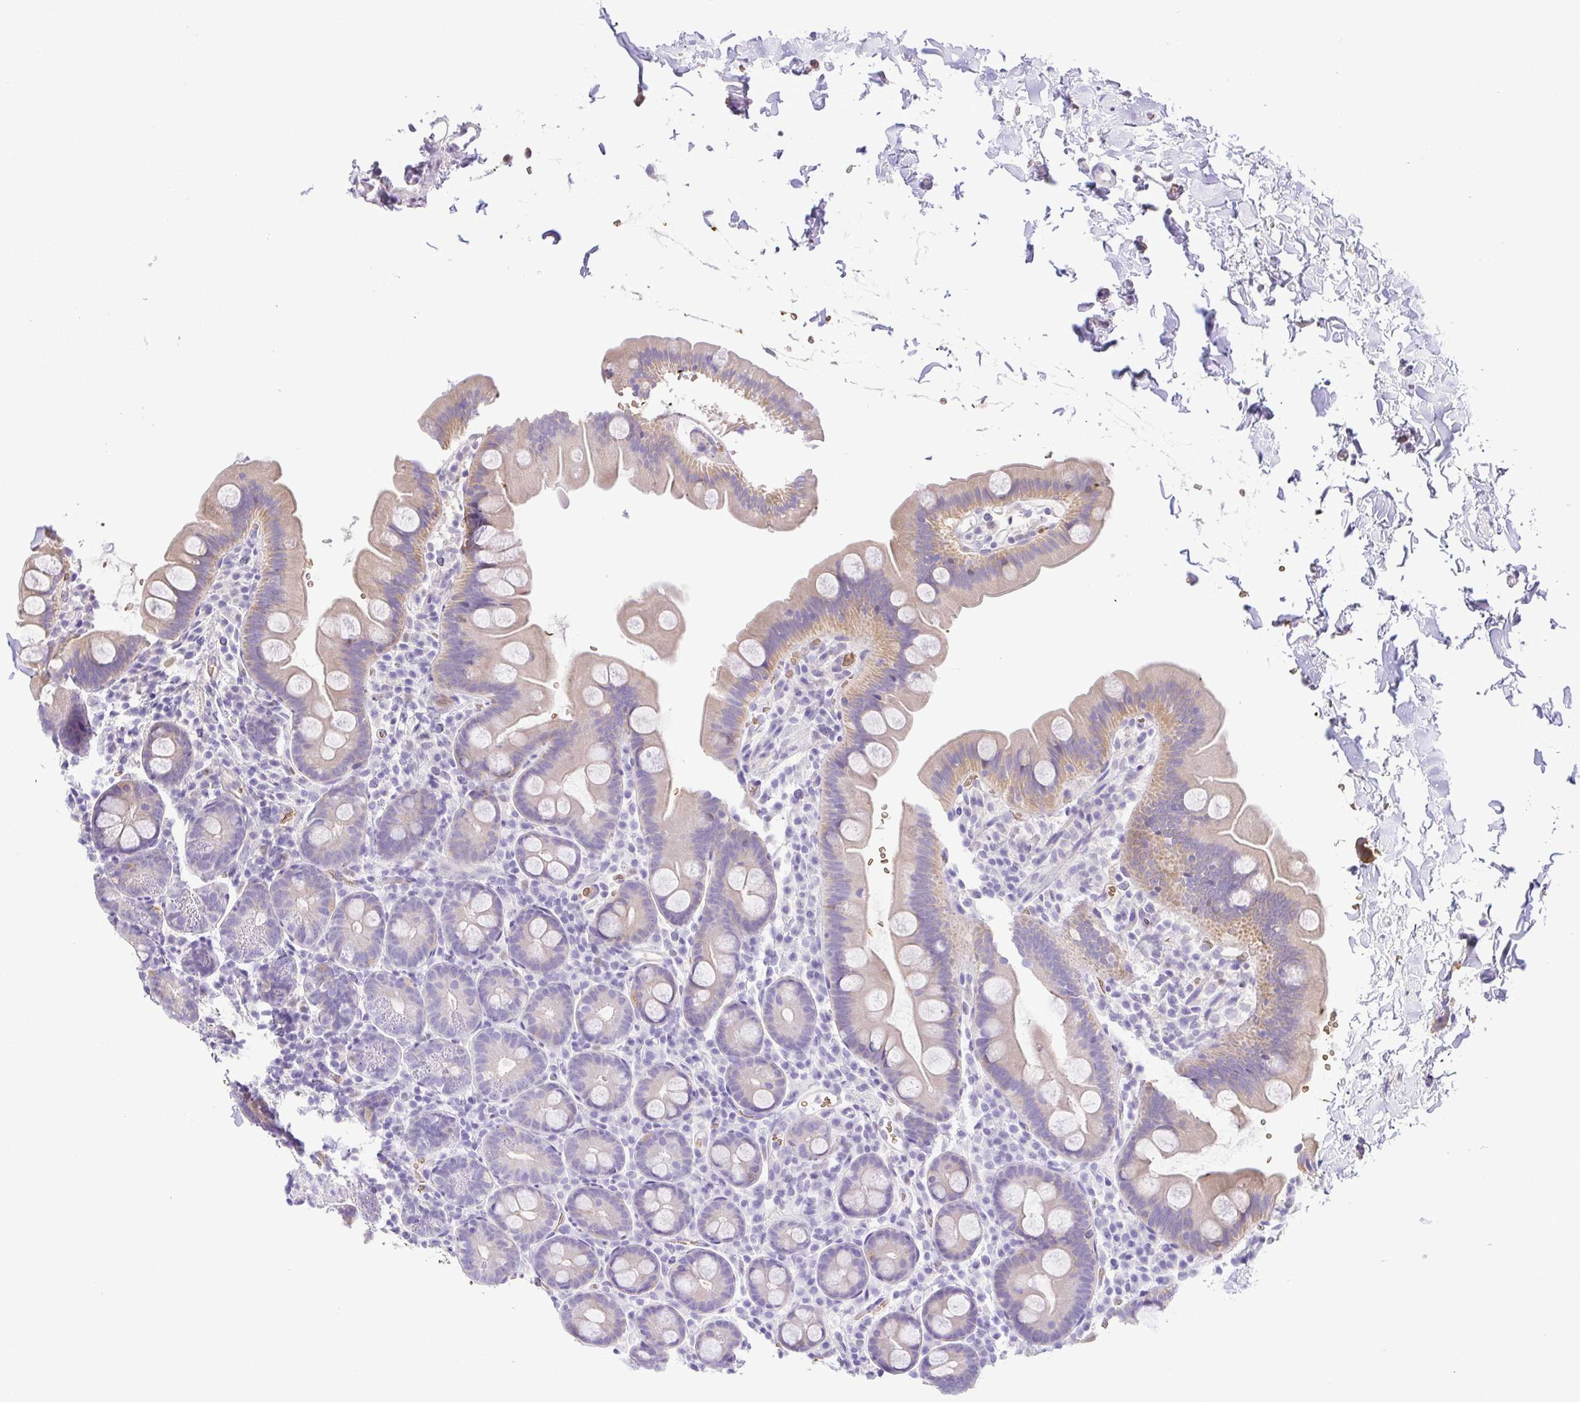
{"staining": {"intensity": "weak", "quantity": "<25%", "location": "cytoplasmic/membranous"}, "tissue": "small intestine", "cell_type": "Glandular cells", "image_type": "normal", "snomed": [{"axis": "morphology", "description": "Normal tissue, NOS"}, {"axis": "topography", "description": "Small intestine"}], "caption": "Protein analysis of normal small intestine demonstrates no significant positivity in glandular cells. The staining is performed using DAB (3,3'-diaminobenzidine) brown chromogen with nuclei counter-stained in using hematoxylin.", "gene": "EPB42", "patient": {"sex": "female", "age": 68}}